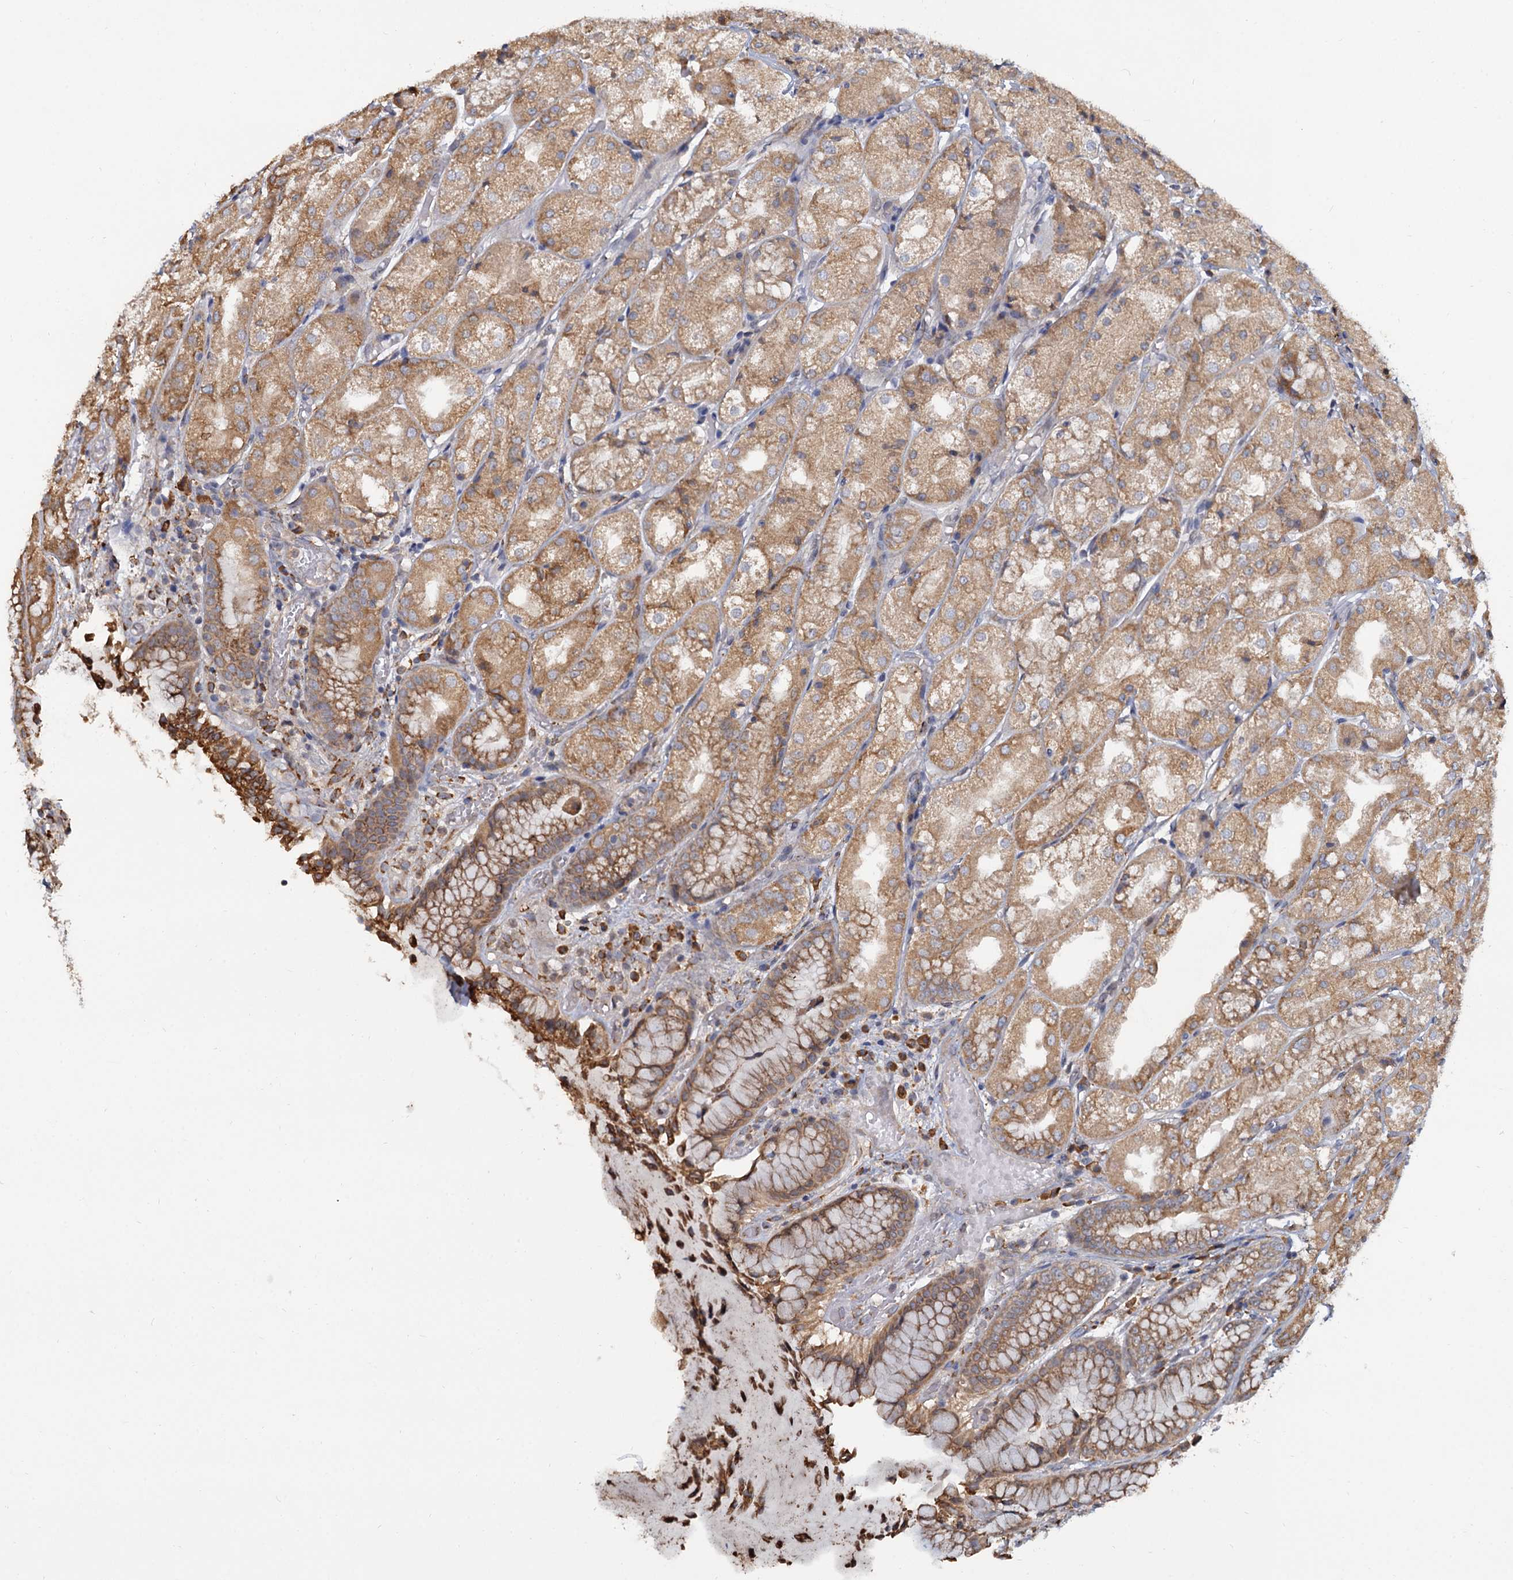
{"staining": {"intensity": "moderate", "quantity": ">75%", "location": "cytoplasmic/membranous"}, "tissue": "stomach", "cell_type": "Glandular cells", "image_type": "normal", "snomed": [{"axis": "morphology", "description": "Normal tissue, NOS"}, {"axis": "topography", "description": "Stomach, upper"}], "caption": "The histopathology image demonstrates staining of normal stomach, revealing moderate cytoplasmic/membranous protein positivity (brown color) within glandular cells. (IHC, brightfield microscopy, high magnification).", "gene": "LRRC51", "patient": {"sex": "male", "age": 72}}